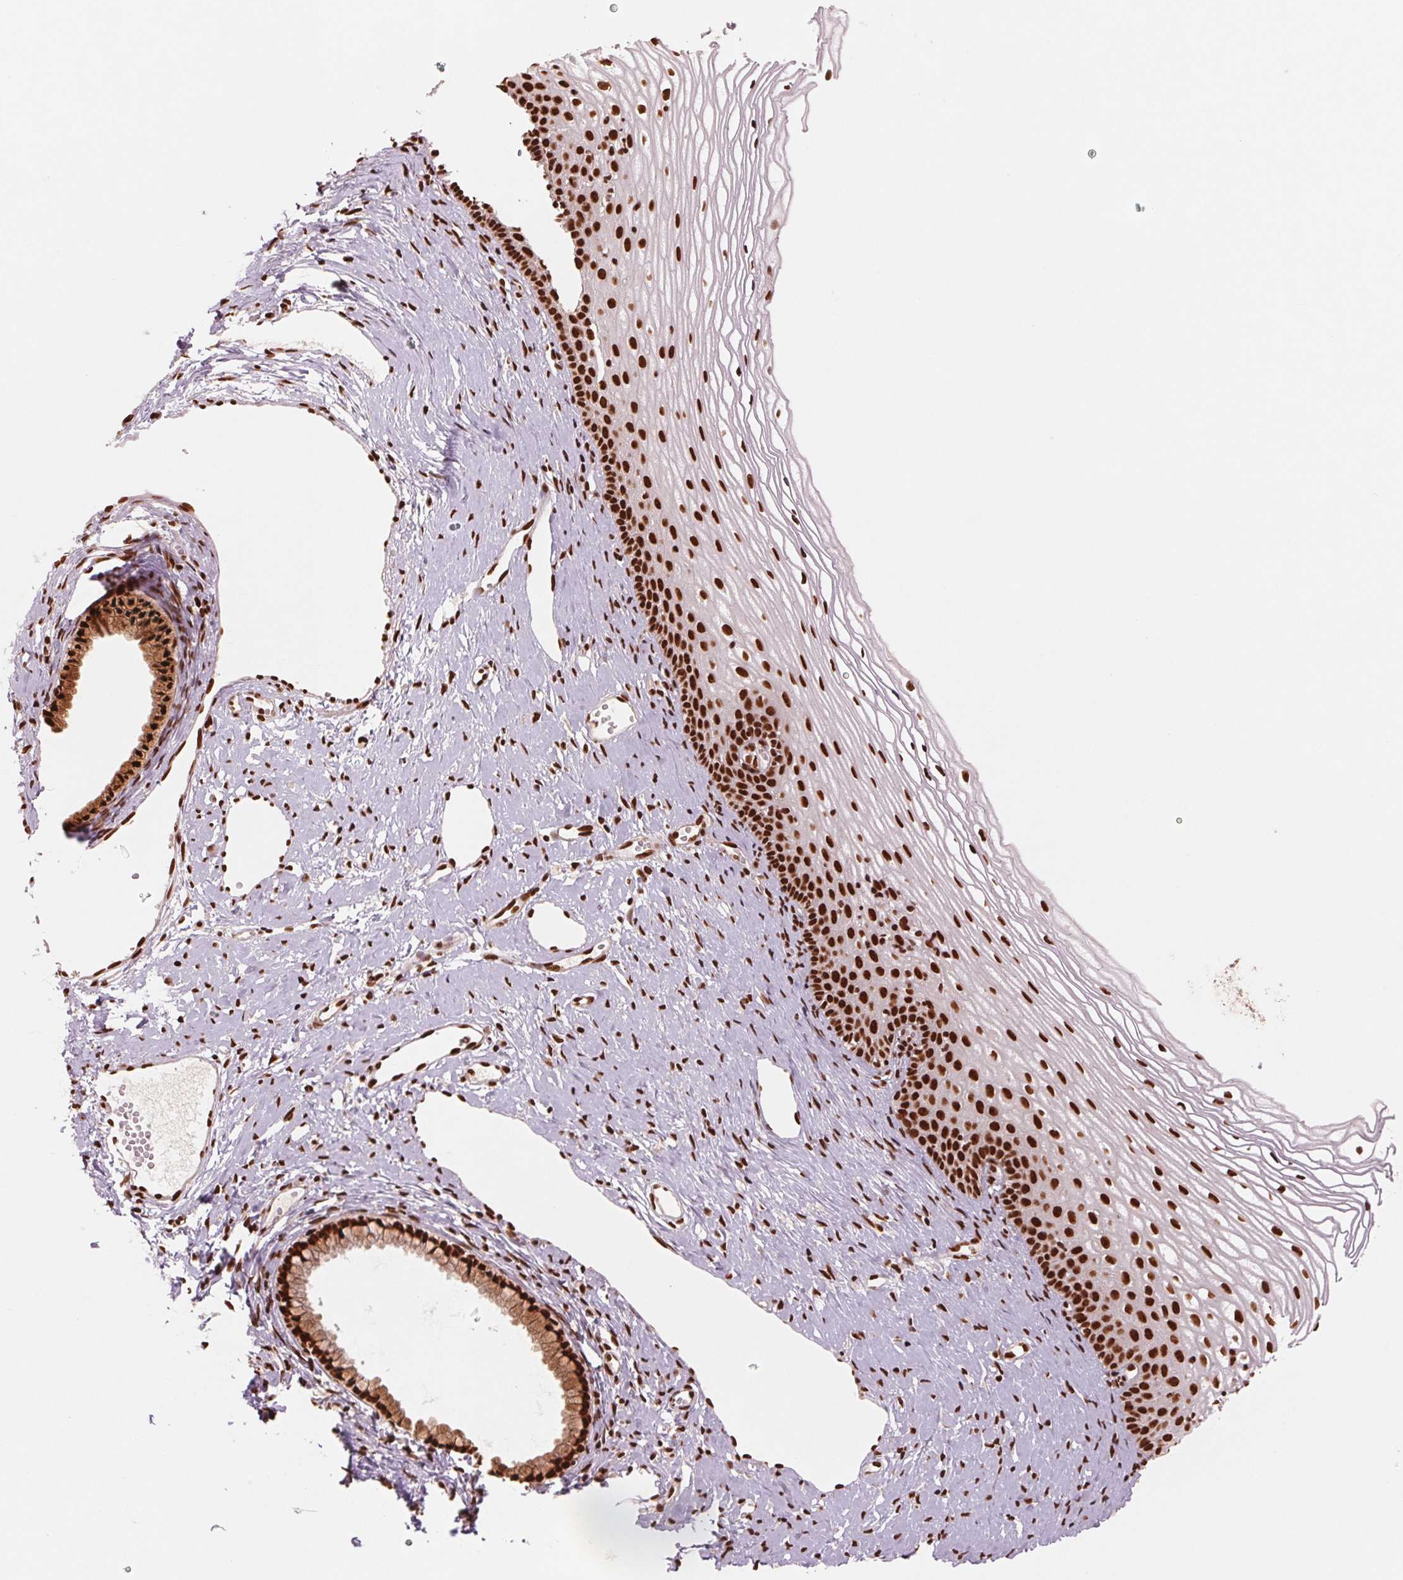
{"staining": {"intensity": "strong", "quantity": ">75%", "location": "nuclear"}, "tissue": "cervix", "cell_type": "Glandular cells", "image_type": "normal", "snomed": [{"axis": "morphology", "description": "Normal tissue, NOS"}, {"axis": "topography", "description": "Cervix"}], "caption": "The micrograph demonstrates staining of normal cervix, revealing strong nuclear protein staining (brown color) within glandular cells. (brown staining indicates protein expression, while blue staining denotes nuclei).", "gene": "TTLL9", "patient": {"sex": "female", "age": 40}}